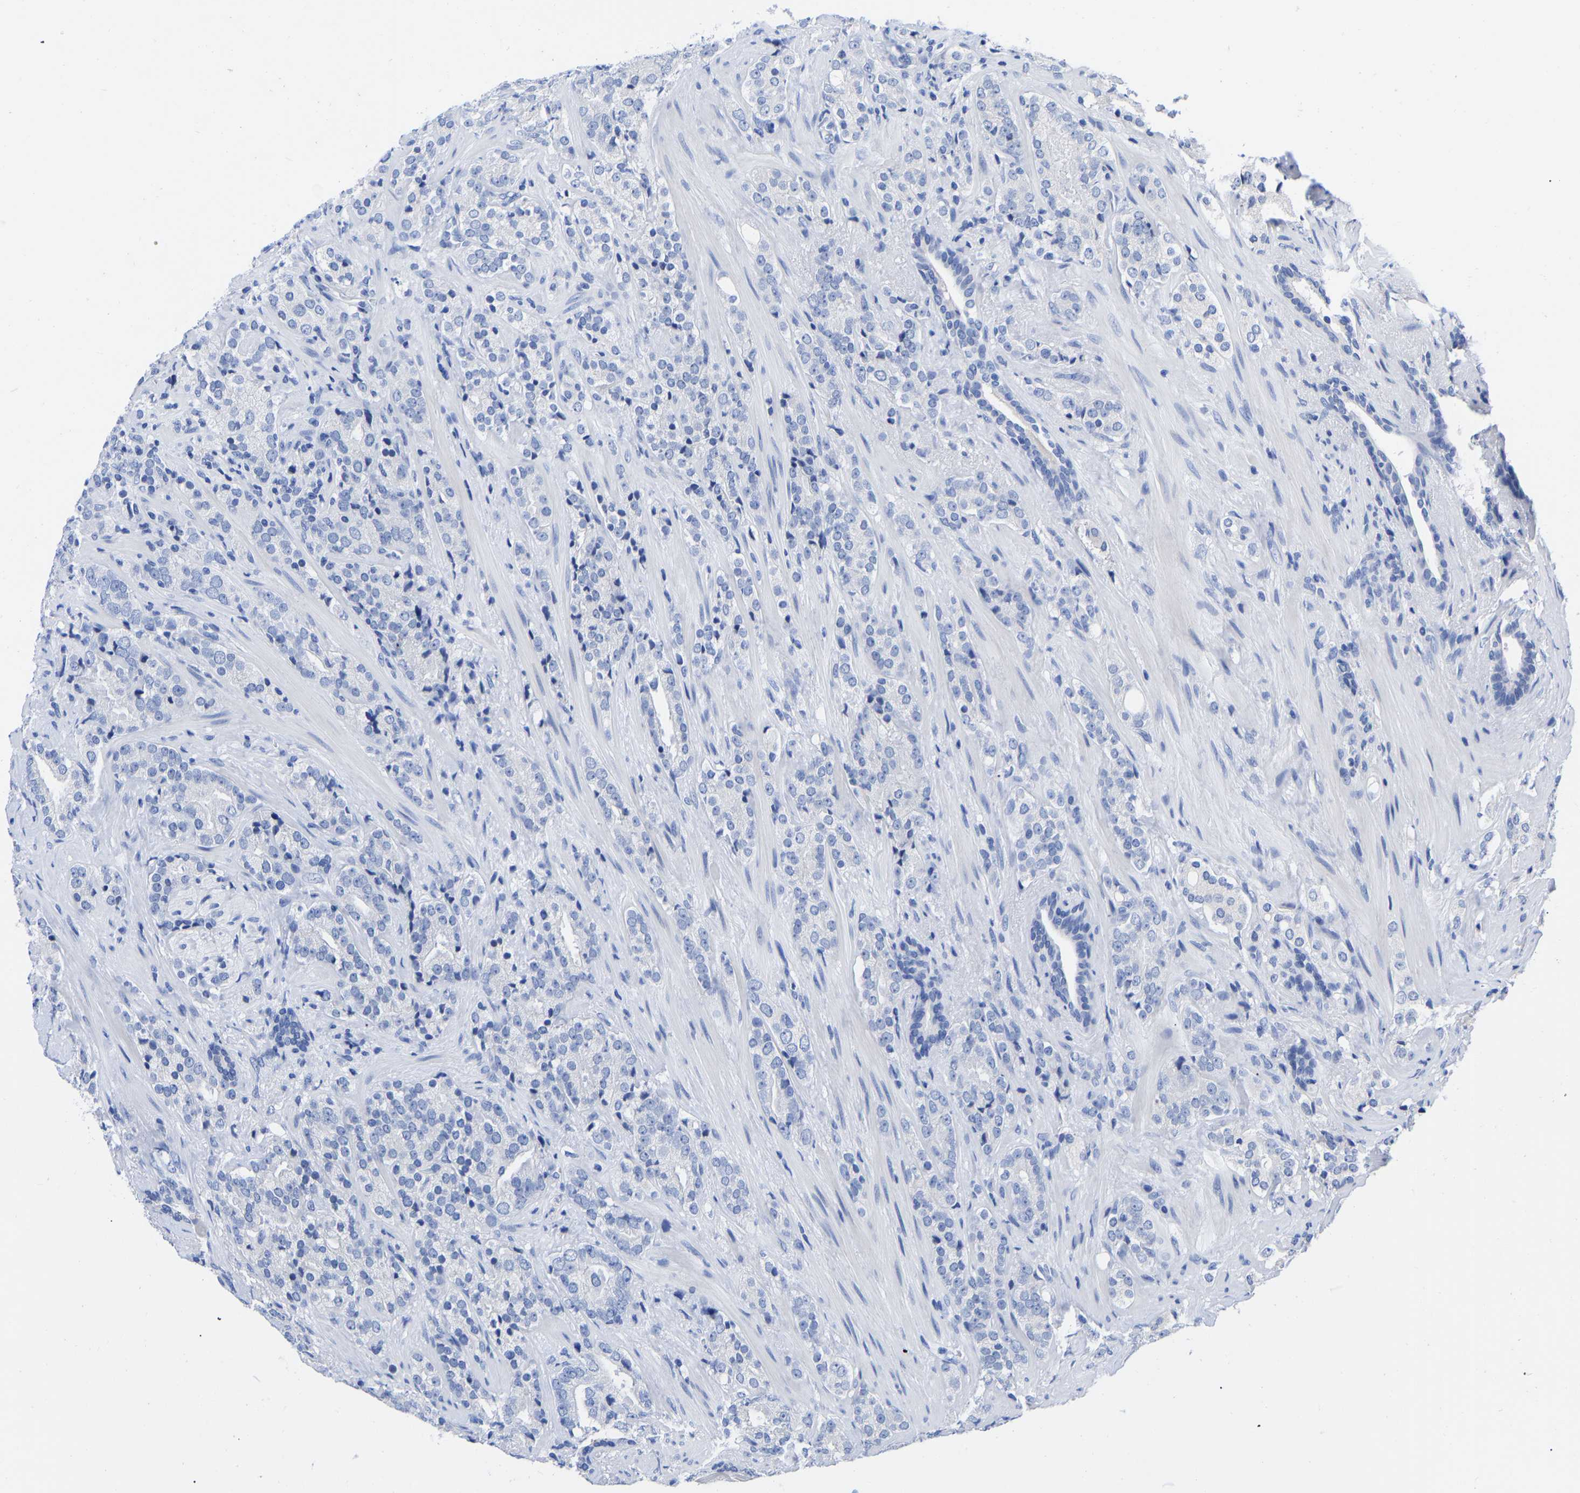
{"staining": {"intensity": "negative", "quantity": "none", "location": "none"}, "tissue": "prostate cancer", "cell_type": "Tumor cells", "image_type": "cancer", "snomed": [{"axis": "morphology", "description": "Adenocarcinoma, High grade"}, {"axis": "topography", "description": "Prostate"}], "caption": "Immunohistochemistry micrograph of neoplastic tissue: human prostate cancer (adenocarcinoma (high-grade)) stained with DAB (3,3'-diaminobenzidine) reveals no significant protein positivity in tumor cells.", "gene": "GPA33", "patient": {"sex": "male", "age": 71}}